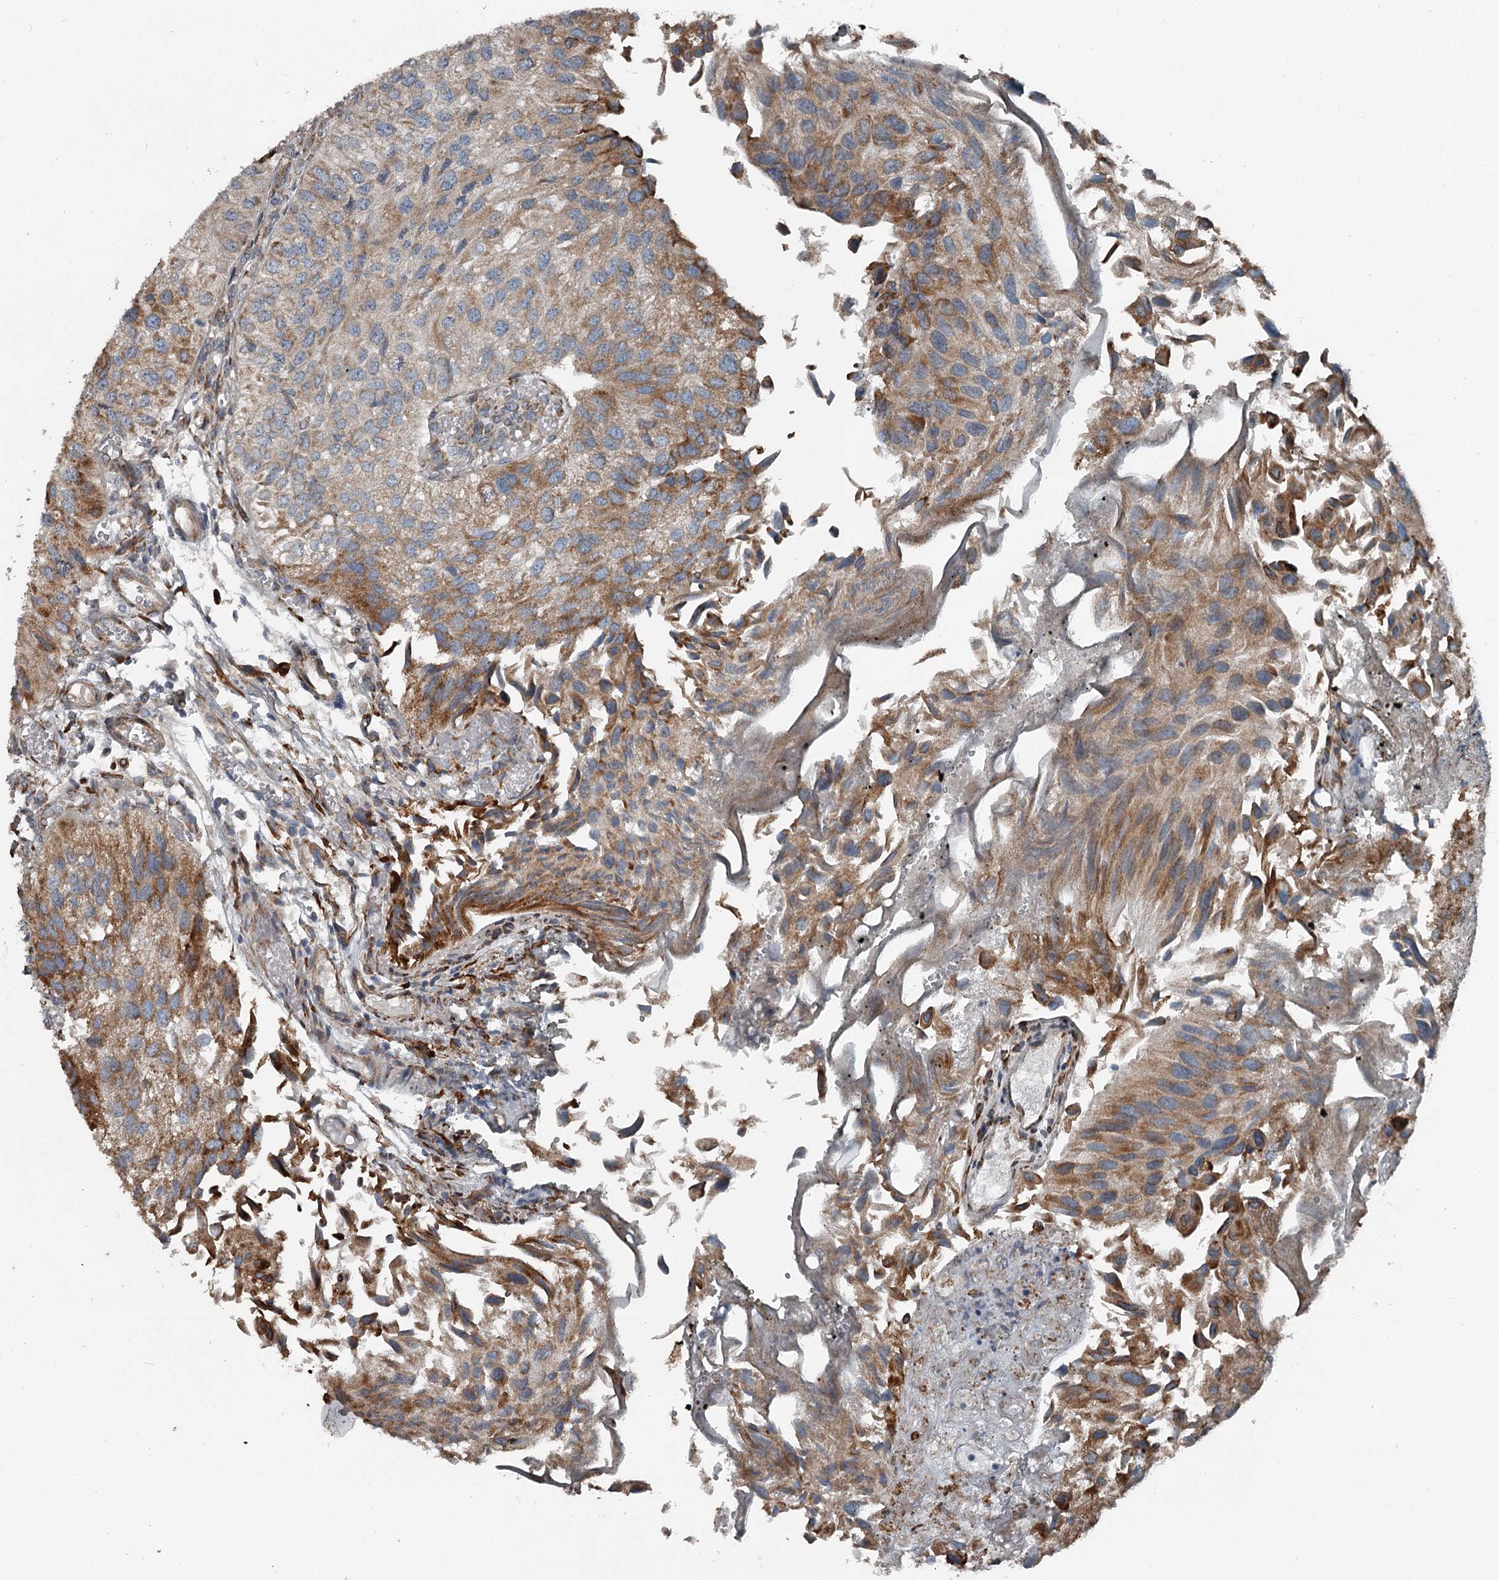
{"staining": {"intensity": "moderate", "quantity": "25%-75%", "location": "cytoplasmic/membranous"}, "tissue": "urothelial cancer", "cell_type": "Tumor cells", "image_type": "cancer", "snomed": [{"axis": "morphology", "description": "Urothelial carcinoma, Low grade"}, {"axis": "topography", "description": "Urinary bladder"}], "caption": "Low-grade urothelial carcinoma was stained to show a protein in brown. There is medium levels of moderate cytoplasmic/membranous expression in approximately 25%-75% of tumor cells.", "gene": "RASSF8", "patient": {"sex": "female", "age": 89}}